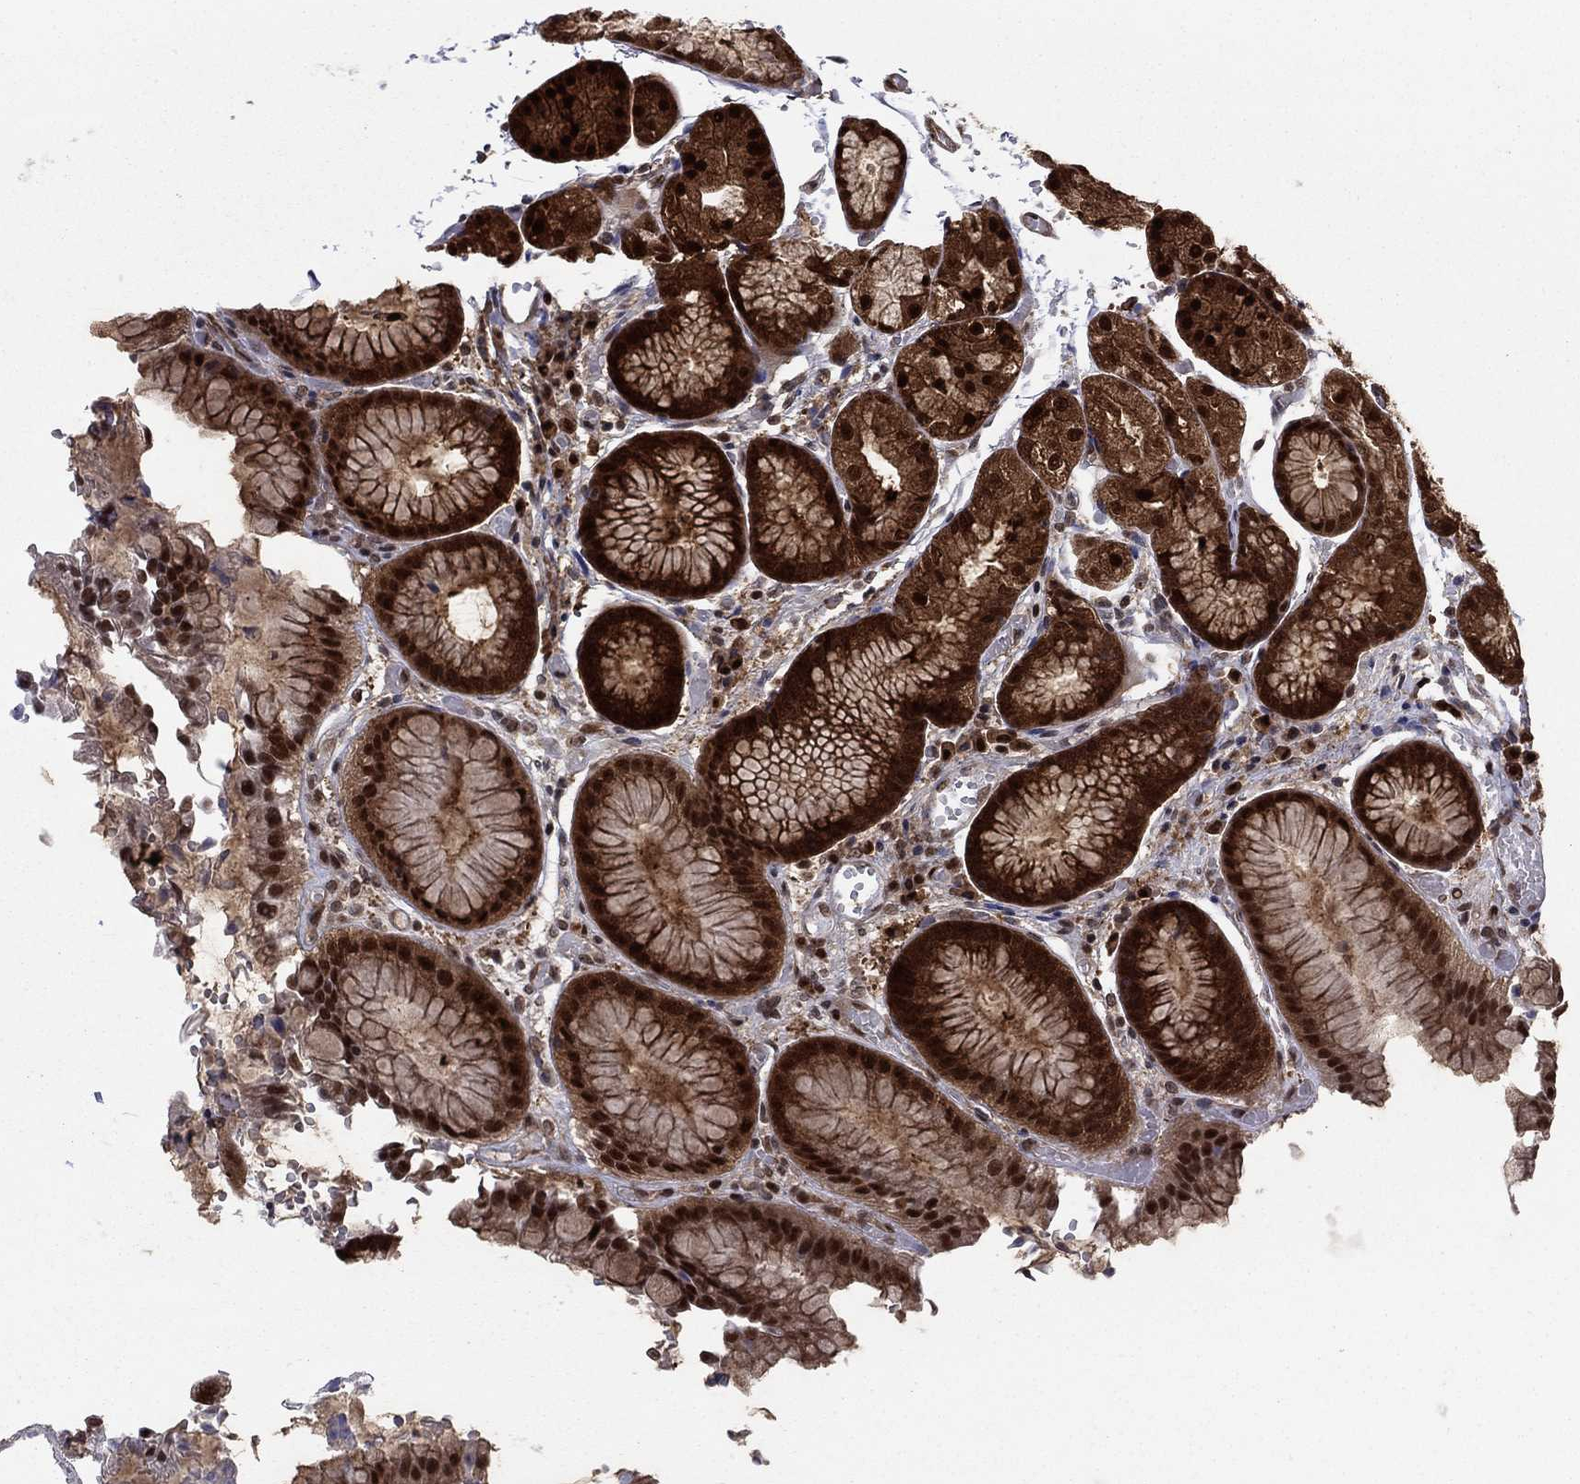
{"staining": {"intensity": "strong", "quantity": ">75%", "location": "cytoplasmic/membranous,nuclear"}, "tissue": "stomach", "cell_type": "Glandular cells", "image_type": "normal", "snomed": [{"axis": "morphology", "description": "Normal tissue, NOS"}, {"axis": "topography", "description": "Stomach, upper"}], "caption": "Immunohistochemical staining of benign human stomach shows >75% levels of strong cytoplasmic/membranous,nuclear protein staining in about >75% of glandular cells. The staining was performed using DAB, with brown indicating positive protein expression. Nuclei are stained blue with hematoxylin.", "gene": "FKBP4", "patient": {"sex": "male", "age": 72}}